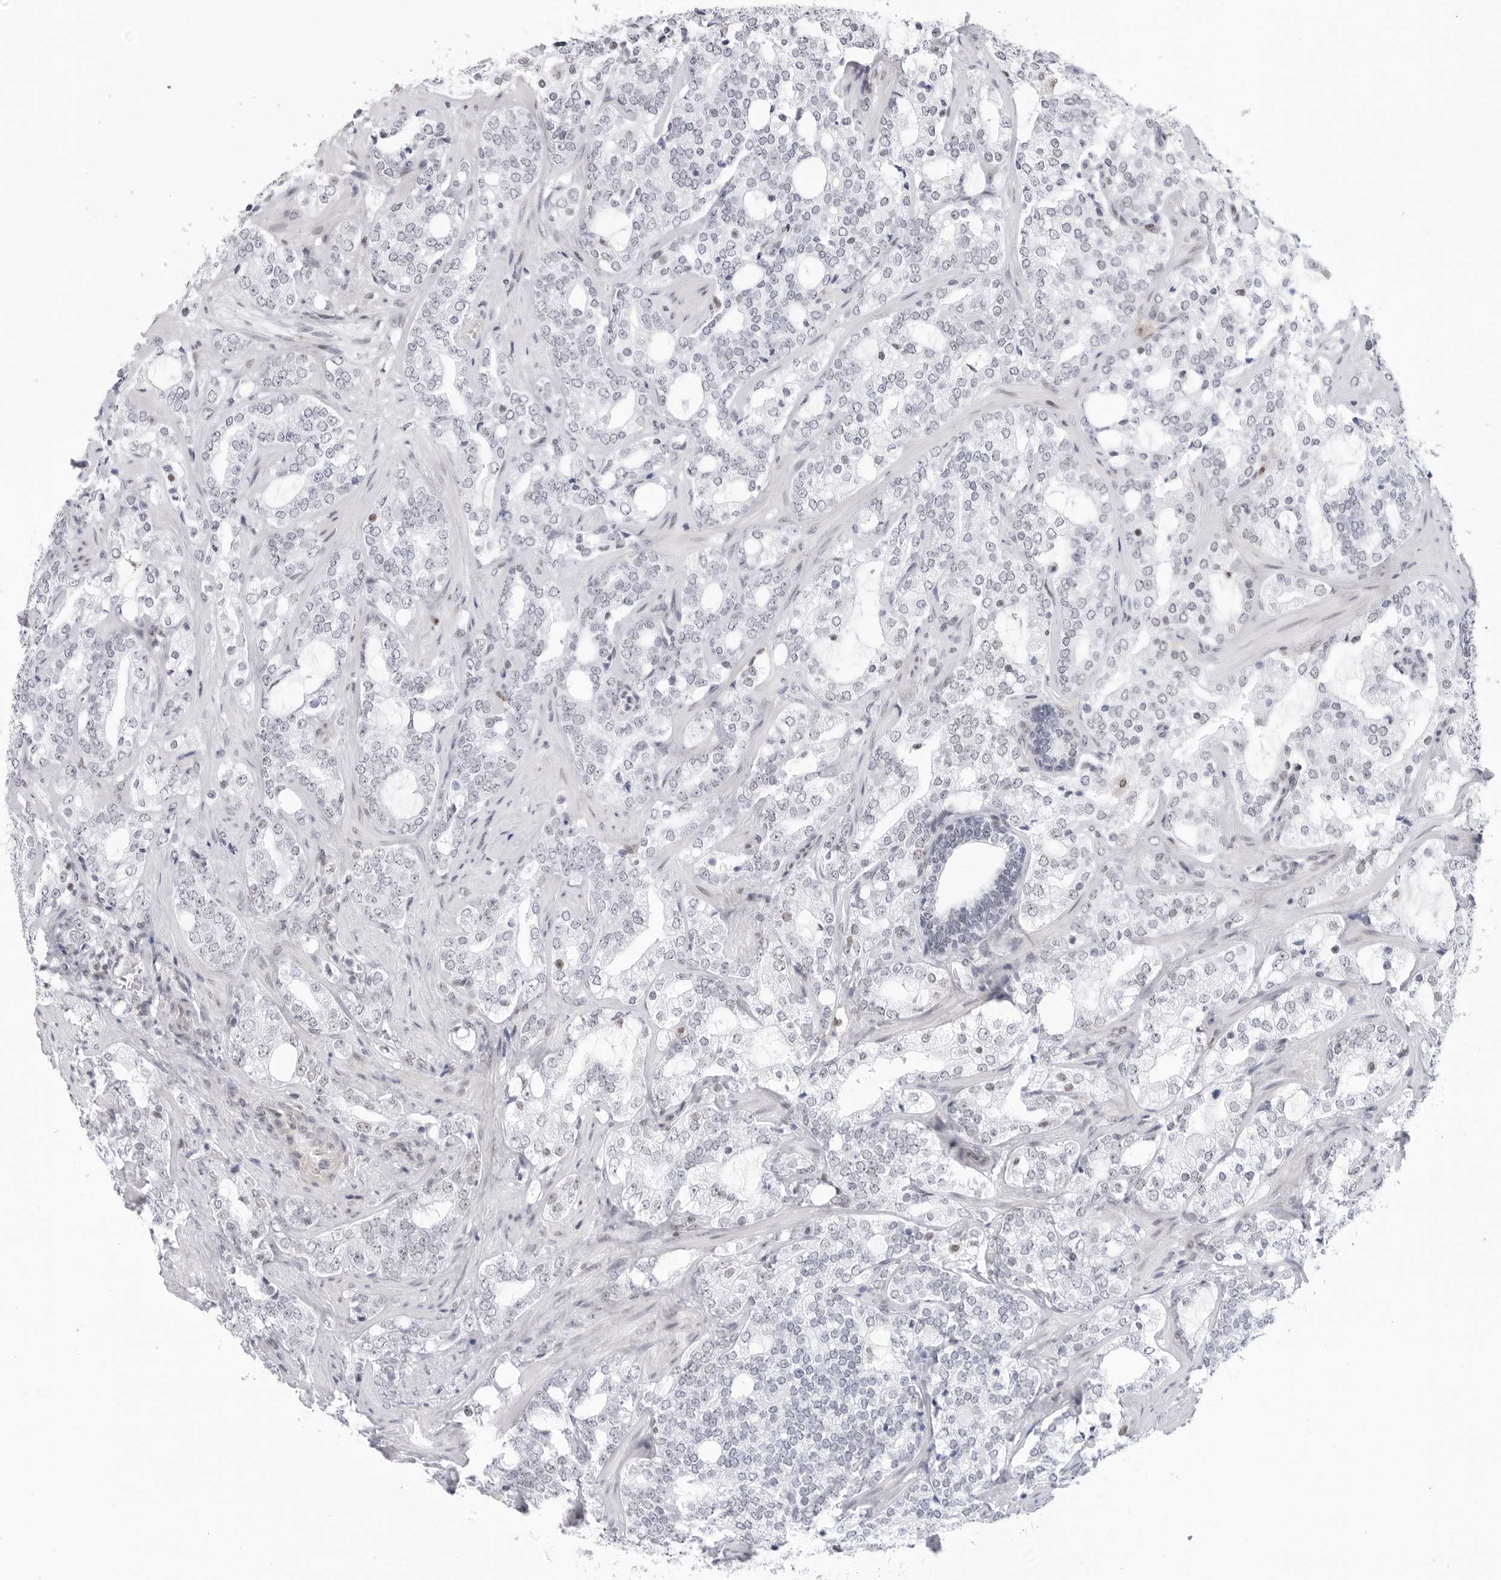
{"staining": {"intensity": "negative", "quantity": "none", "location": "none"}, "tissue": "prostate cancer", "cell_type": "Tumor cells", "image_type": "cancer", "snomed": [{"axis": "morphology", "description": "Adenocarcinoma, High grade"}, {"axis": "topography", "description": "Prostate"}], "caption": "Immunohistochemistry (IHC) histopathology image of prostate cancer (adenocarcinoma (high-grade)) stained for a protein (brown), which exhibits no staining in tumor cells. The staining is performed using DAB brown chromogen with nuclei counter-stained in using hematoxylin.", "gene": "C1orf162", "patient": {"sex": "male", "age": 64}}